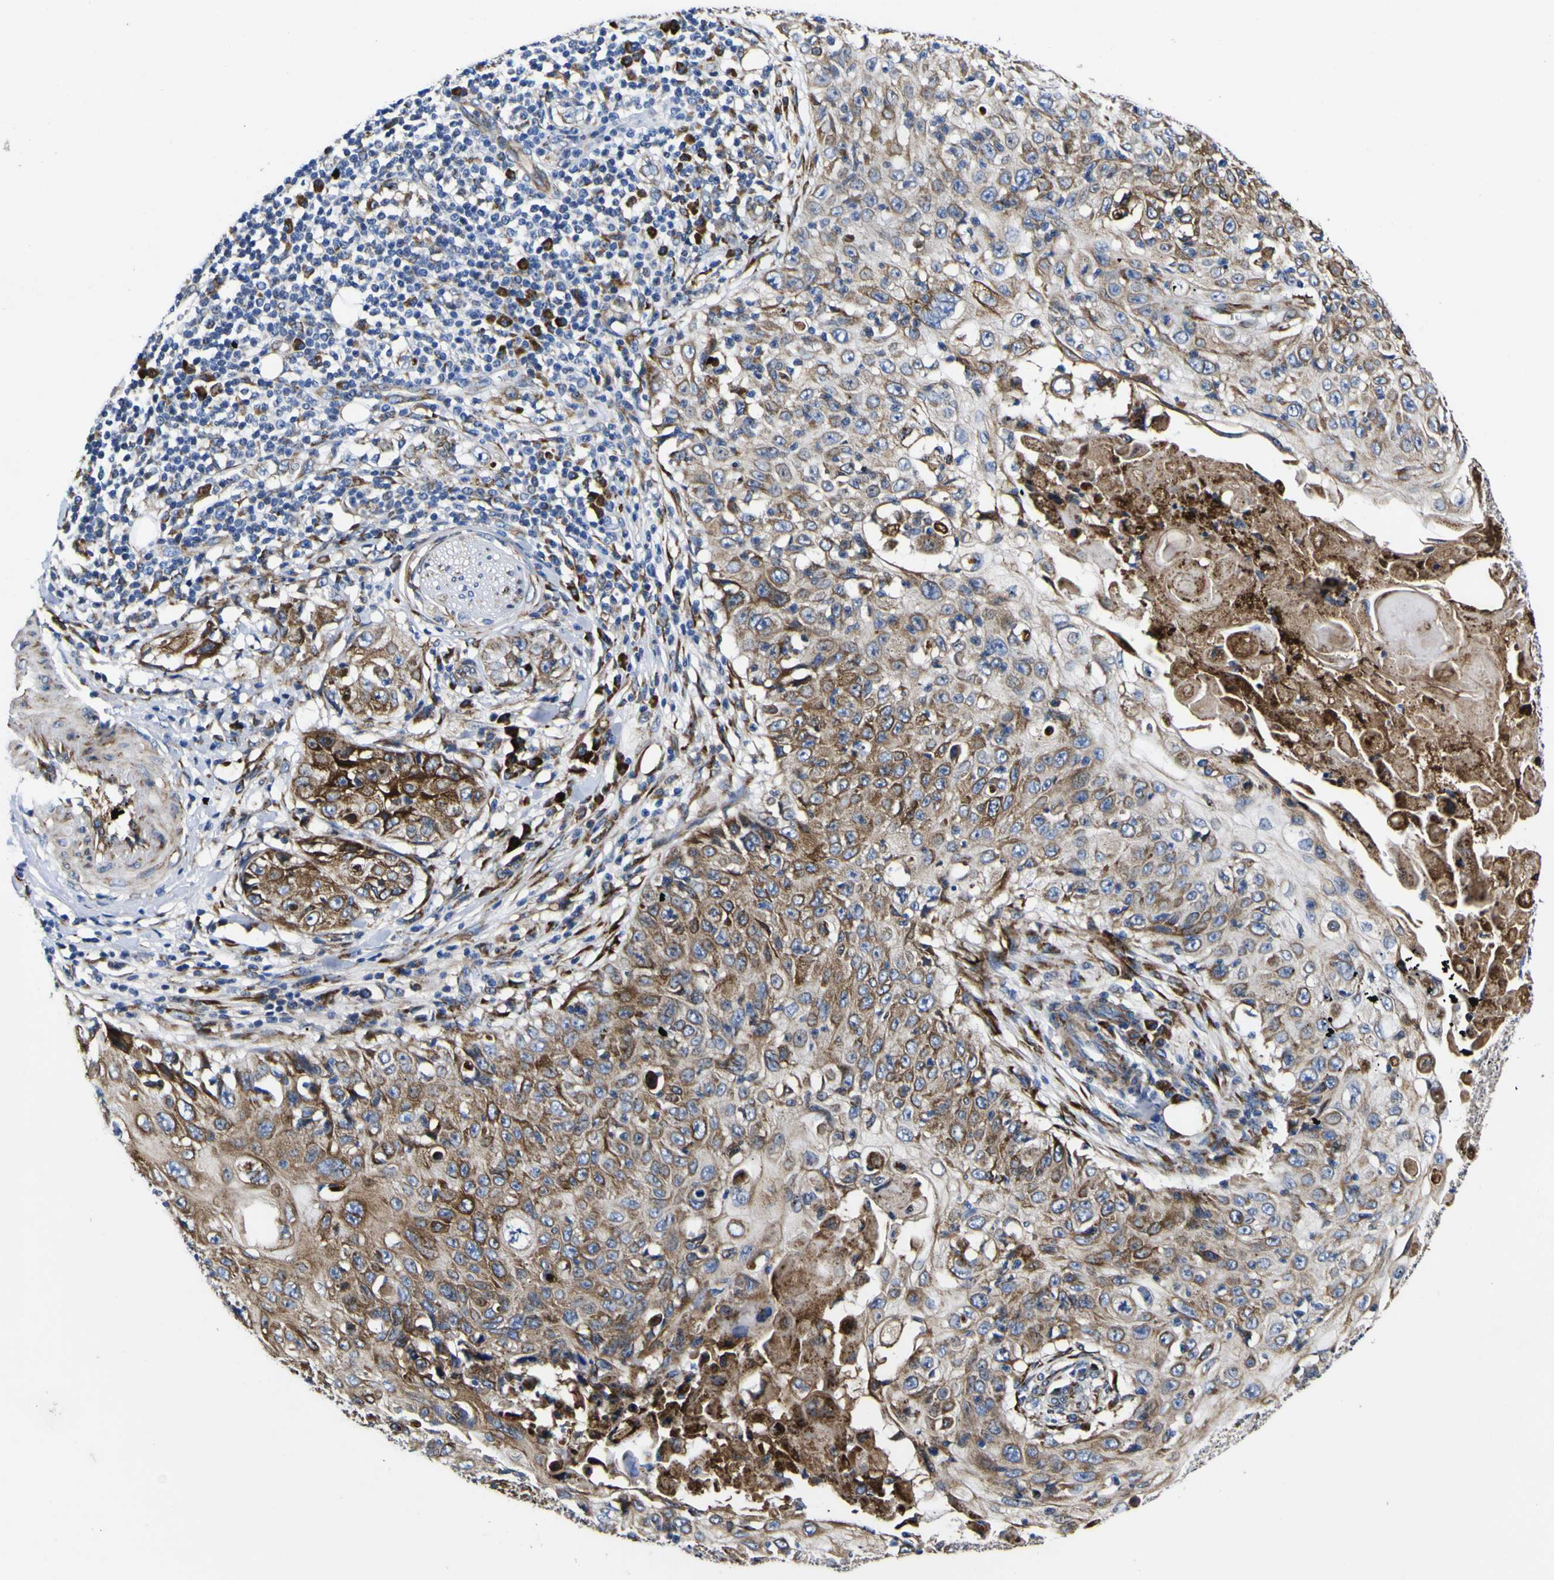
{"staining": {"intensity": "moderate", "quantity": ">75%", "location": "cytoplasmic/membranous"}, "tissue": "skin cancer", "cell_type": "Tumor cells", "image_type": "cancer", "snomed": [{"axis": "morphology", "description": "Squamous cell carcinoma, NOS"}, {"axis": "topography", "description": "Skin"}], "caption": "Brown immunohistochemical staining in skin cancer reveals moderate cytoplasmic/membranous positivity in approximately >75% of tumor cells.", "gene": "SCD", "patient": {"sex": "male", "age": 86}}